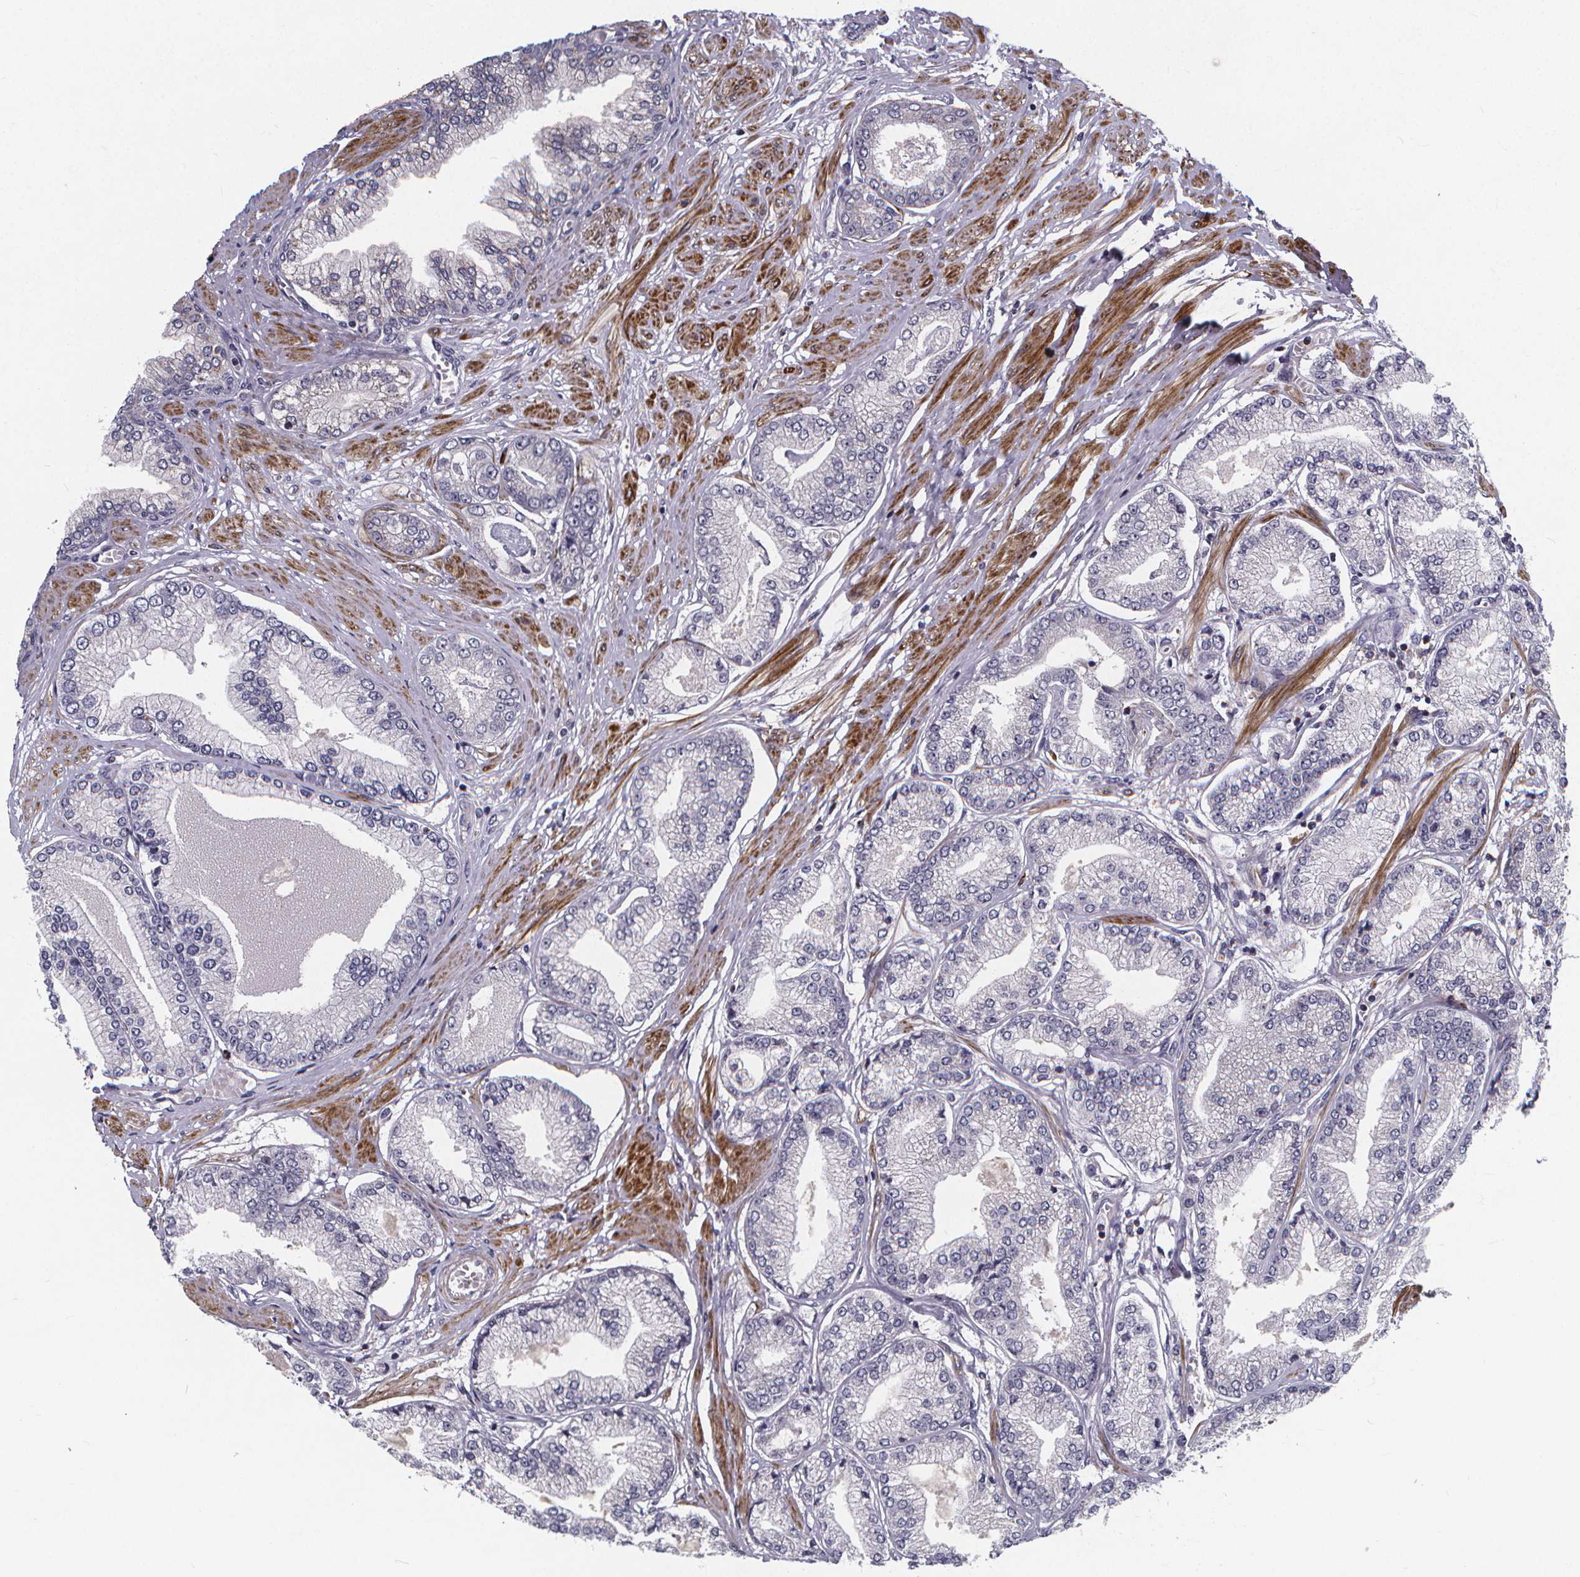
{"staining": {"intensity": "negative", "quantity": "none", "location": "none"}, "tissue": "prostate cancer", "cell_type": "Tumor cells", "image_type": "cancer", "snomed": [{"axis": "morphology", "description": "Adenocarcinoma, Low grade"}, {"axis": "topography", "description": "Prostate"}], "caption": "Protein analysis of prostate cancer (adenocarcinoma (low-grade)) demonstrates no significant staining in tumor cells.", "gene": "FBXW2", "patient": {"sex": "male", "age": 55}}